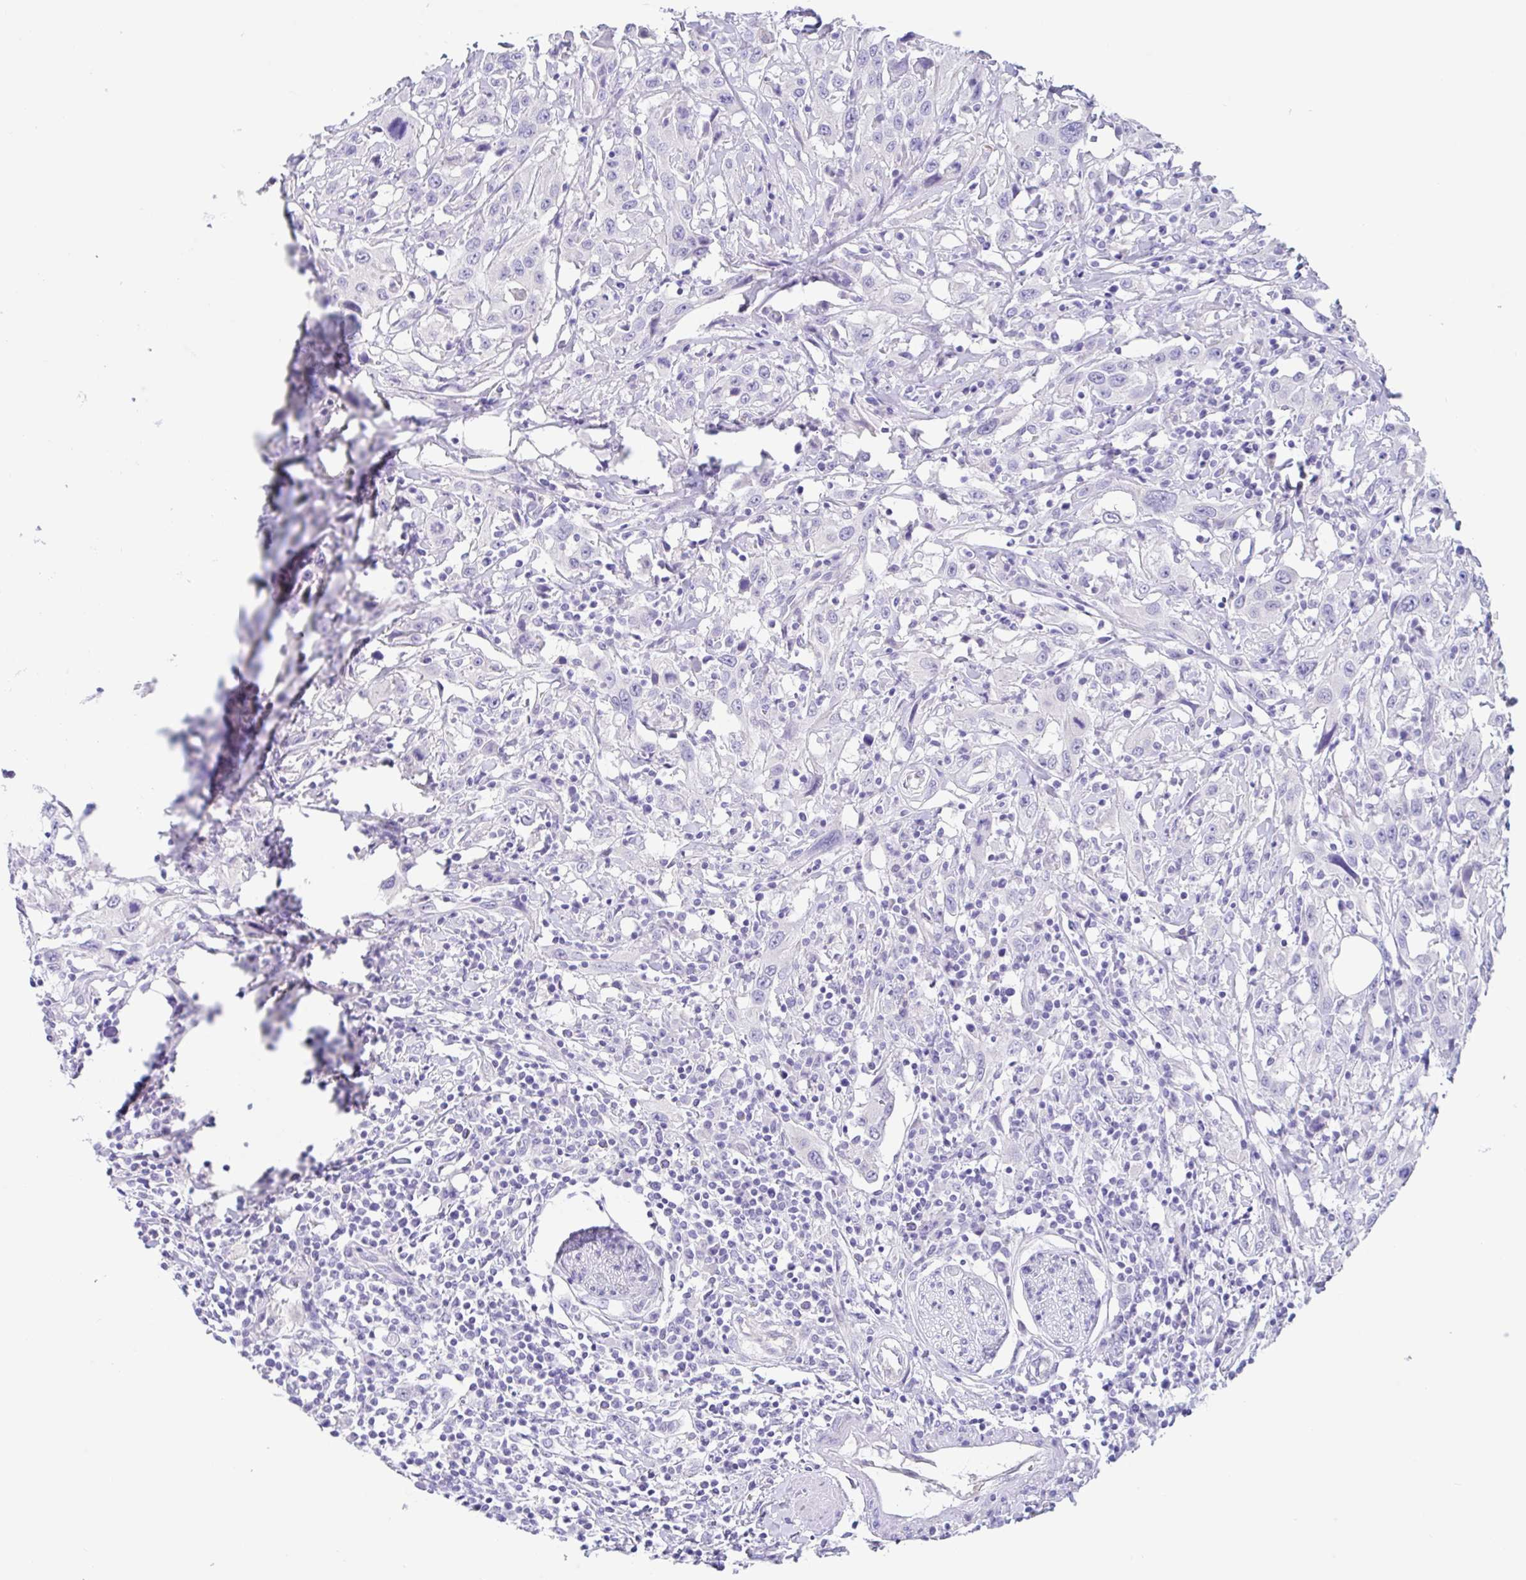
{"staining": {"intensity": "negative", "quantity": "none", "location": "none"}, "tissue": "urothelial cancer", "cell_type": "Tumor cells", "image_type": "cancer", "snomed": [{"axis": "morphology", "description": "Urothelial carcinoma, High grade"}, {"axis": "topography", "description": "Urinary bladder"}], "caption": "Tumor cells are negative for protein expression in human urothelial carcinoma (high-grade).", "gene": "OR6N2", "patient": {"sex": "male", "age": 61}}